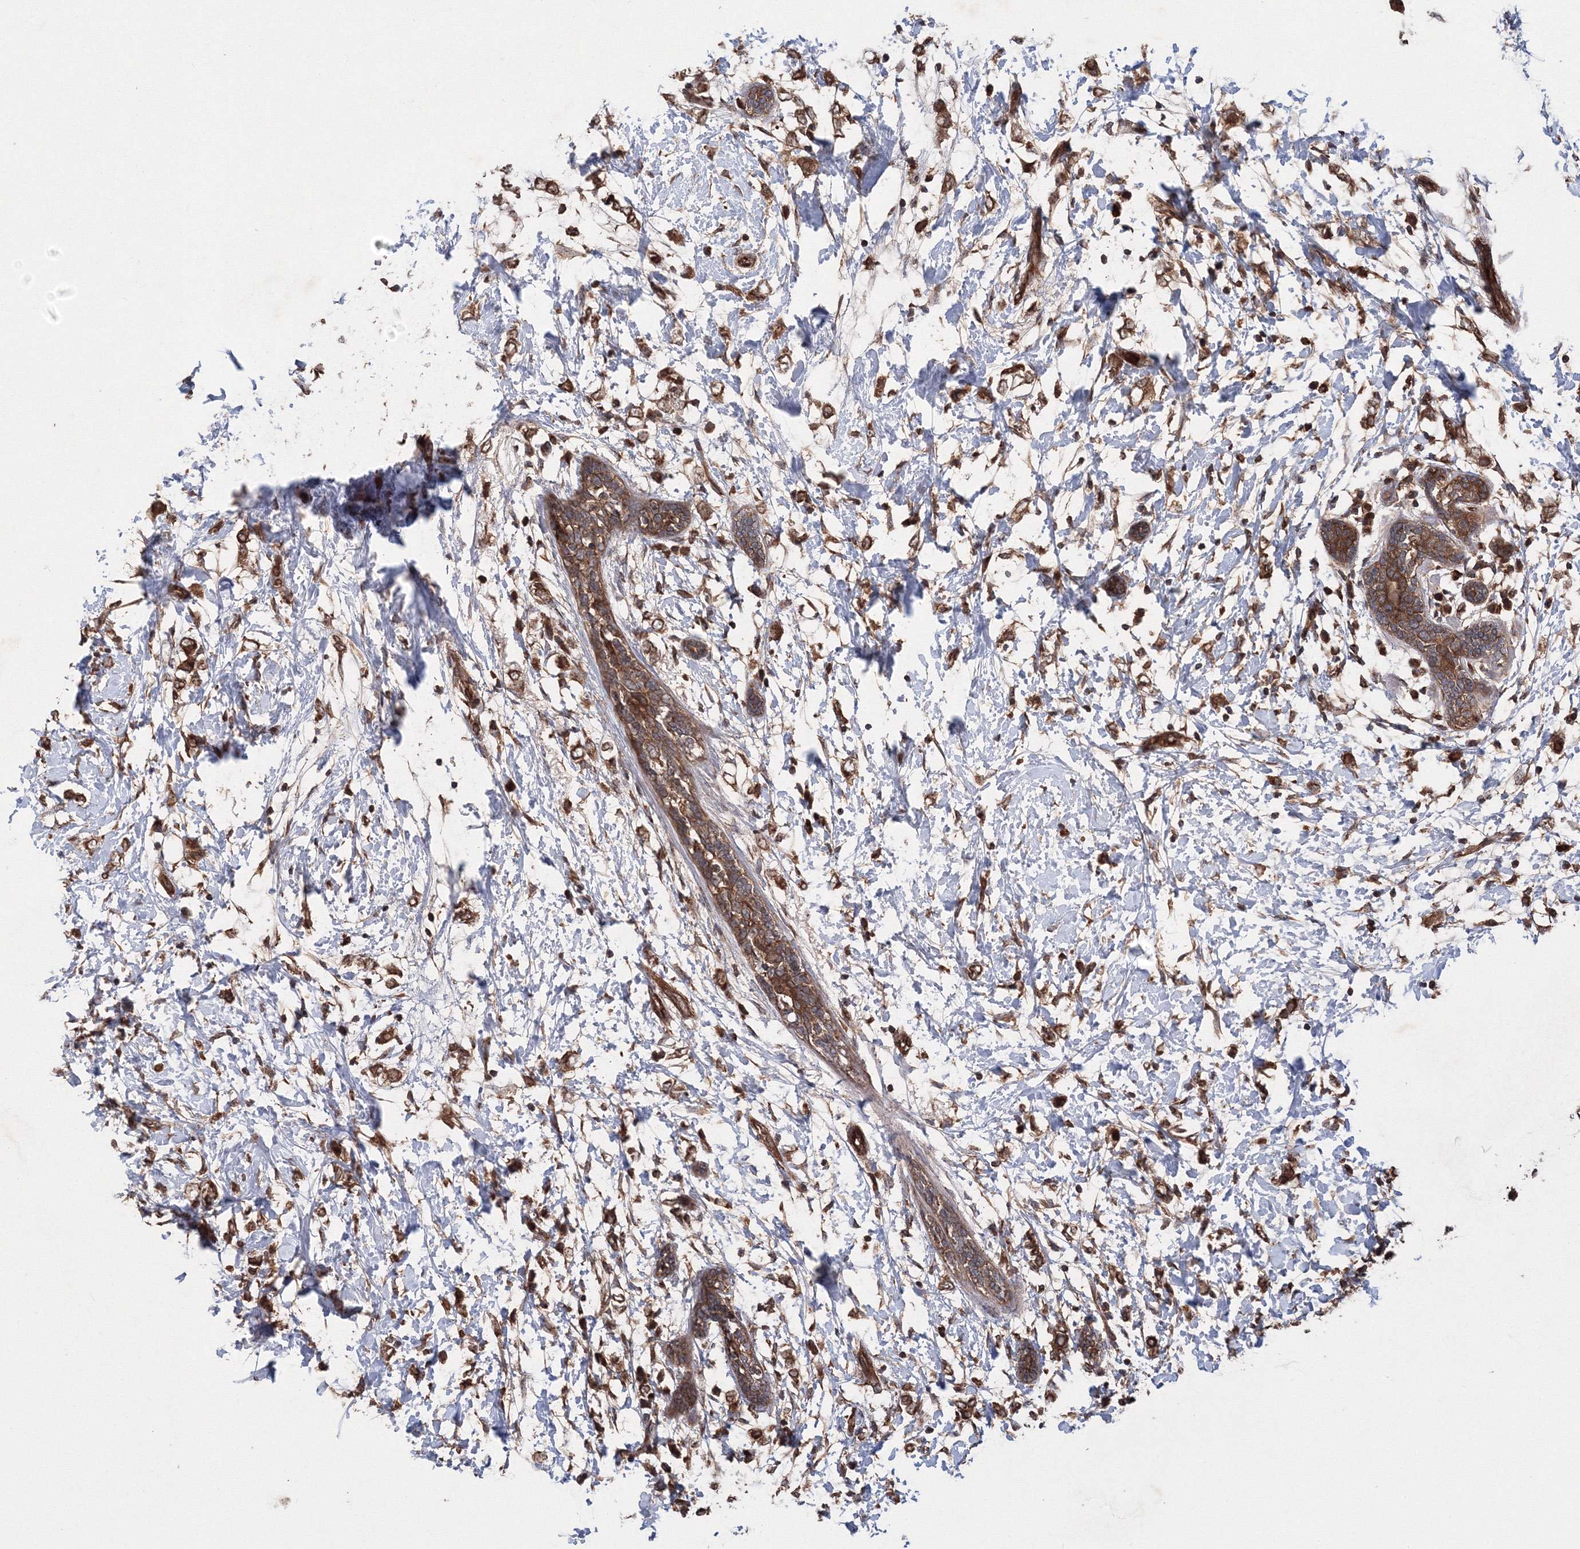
{"staining": {"intensity": "strong", "quantity": ">75%", "location": "cytoplasmic/membranous"}, "tissue": "breast cancer", "cell_type": "Tumor cells", "image_type": "cancer", "snomed": [{"axis": "morphology", "description": "Normal tissue, NOS"}, {"axis": "morphology", "description": "Lobular carcinoma"}, {"axis": "topography", "description": "Breast"}], "caption": "DAB (3,3'-diaminobenzidine) immunohistochemical staining of lobular carcinoma (breast) shows strong cytoplasmic/membranous protein positivity in approximately >75% of tumor cells. (IHC, brightfield microscopy, high magnification).", "gene": "ATG3", "patient": {"sex": "female", "age": 47}}